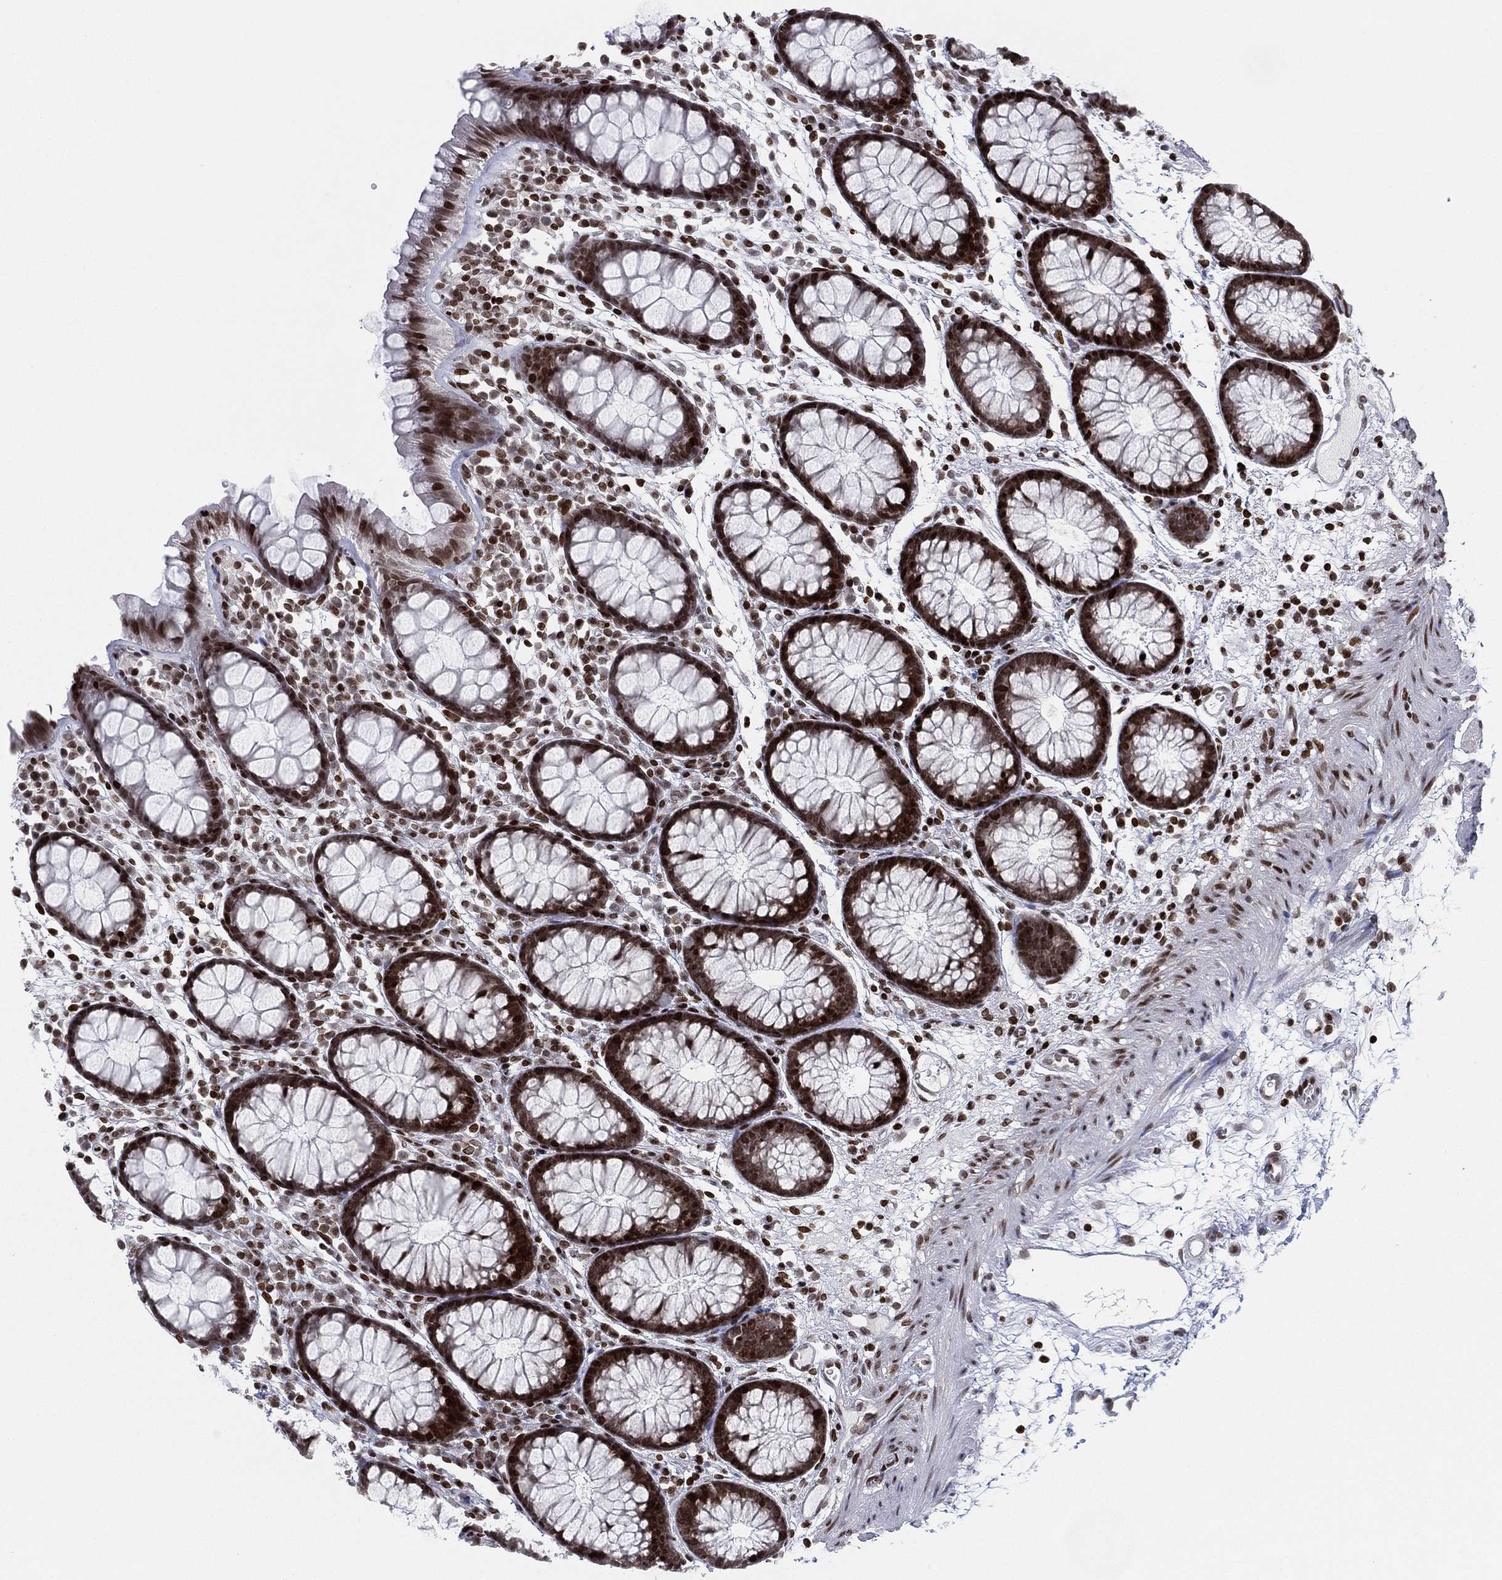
{"staining": {"intensity": "moderate", "quantity": ">75%", "location": "nuclear"}, "tissue": "colon", "cell_type": "Endothelial cells", "image_type": "normal", "snomed": [{"axis": "morphology", "description": "Normal tissue, NOS"}, {"axis": "topography", "description": "Colon"}], "caption": "The photomicrograph reveals immunohistochemical staining of benign colon. There is moderate nuclear staining is identified in approximately >75% of endothelial cells. The staining was performed using DAB to visualize the protein expression in brown, while the nuclei were stained in blue with hematoxylin (Magnification: 20x).", "gene": "MFSD14A", "patient": {"sex": "male", "age": 76}}